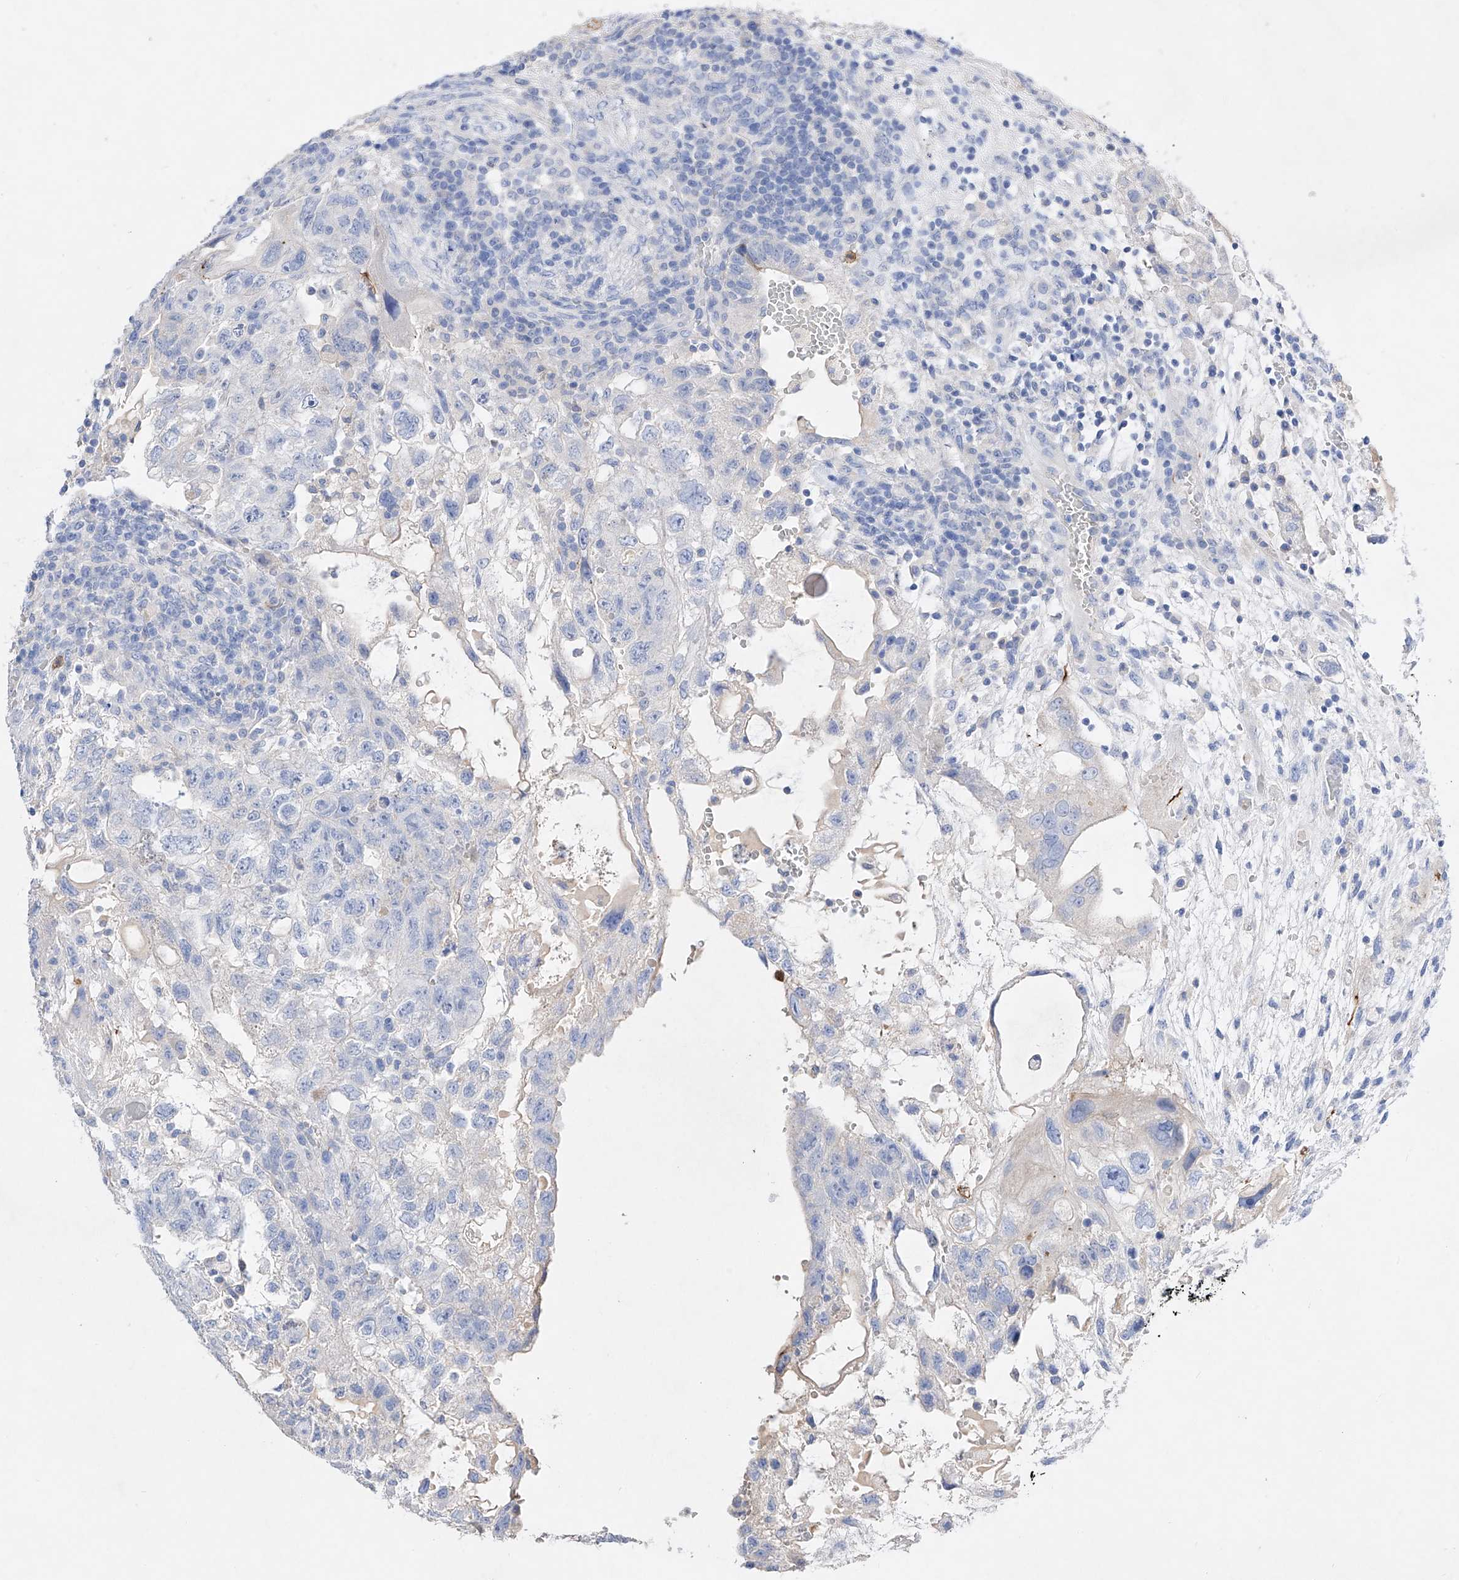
{"staining": {"intensity": "negative", "quantity": "none", "location": "none"}, "tissue": "testis cancer", "cell_type": "Tumor cells", "image_type": "cancer", "snomed": [{"axis": "morphology", "description": "Carcinoma, Embryonal, NOS"}, {"axis": "topography", "description": "Testis"}], "caption": "Immunohistochemistry photomicrograph of neoplastic tissue: human testis cancer (embryonal carcinoma) stained with DAB (3,3'-diaminobenzidine) shows no significant protein expression in tumor cells.", "gene": "TM7SF2", "patient": {"sex": "male", "age": 36}}